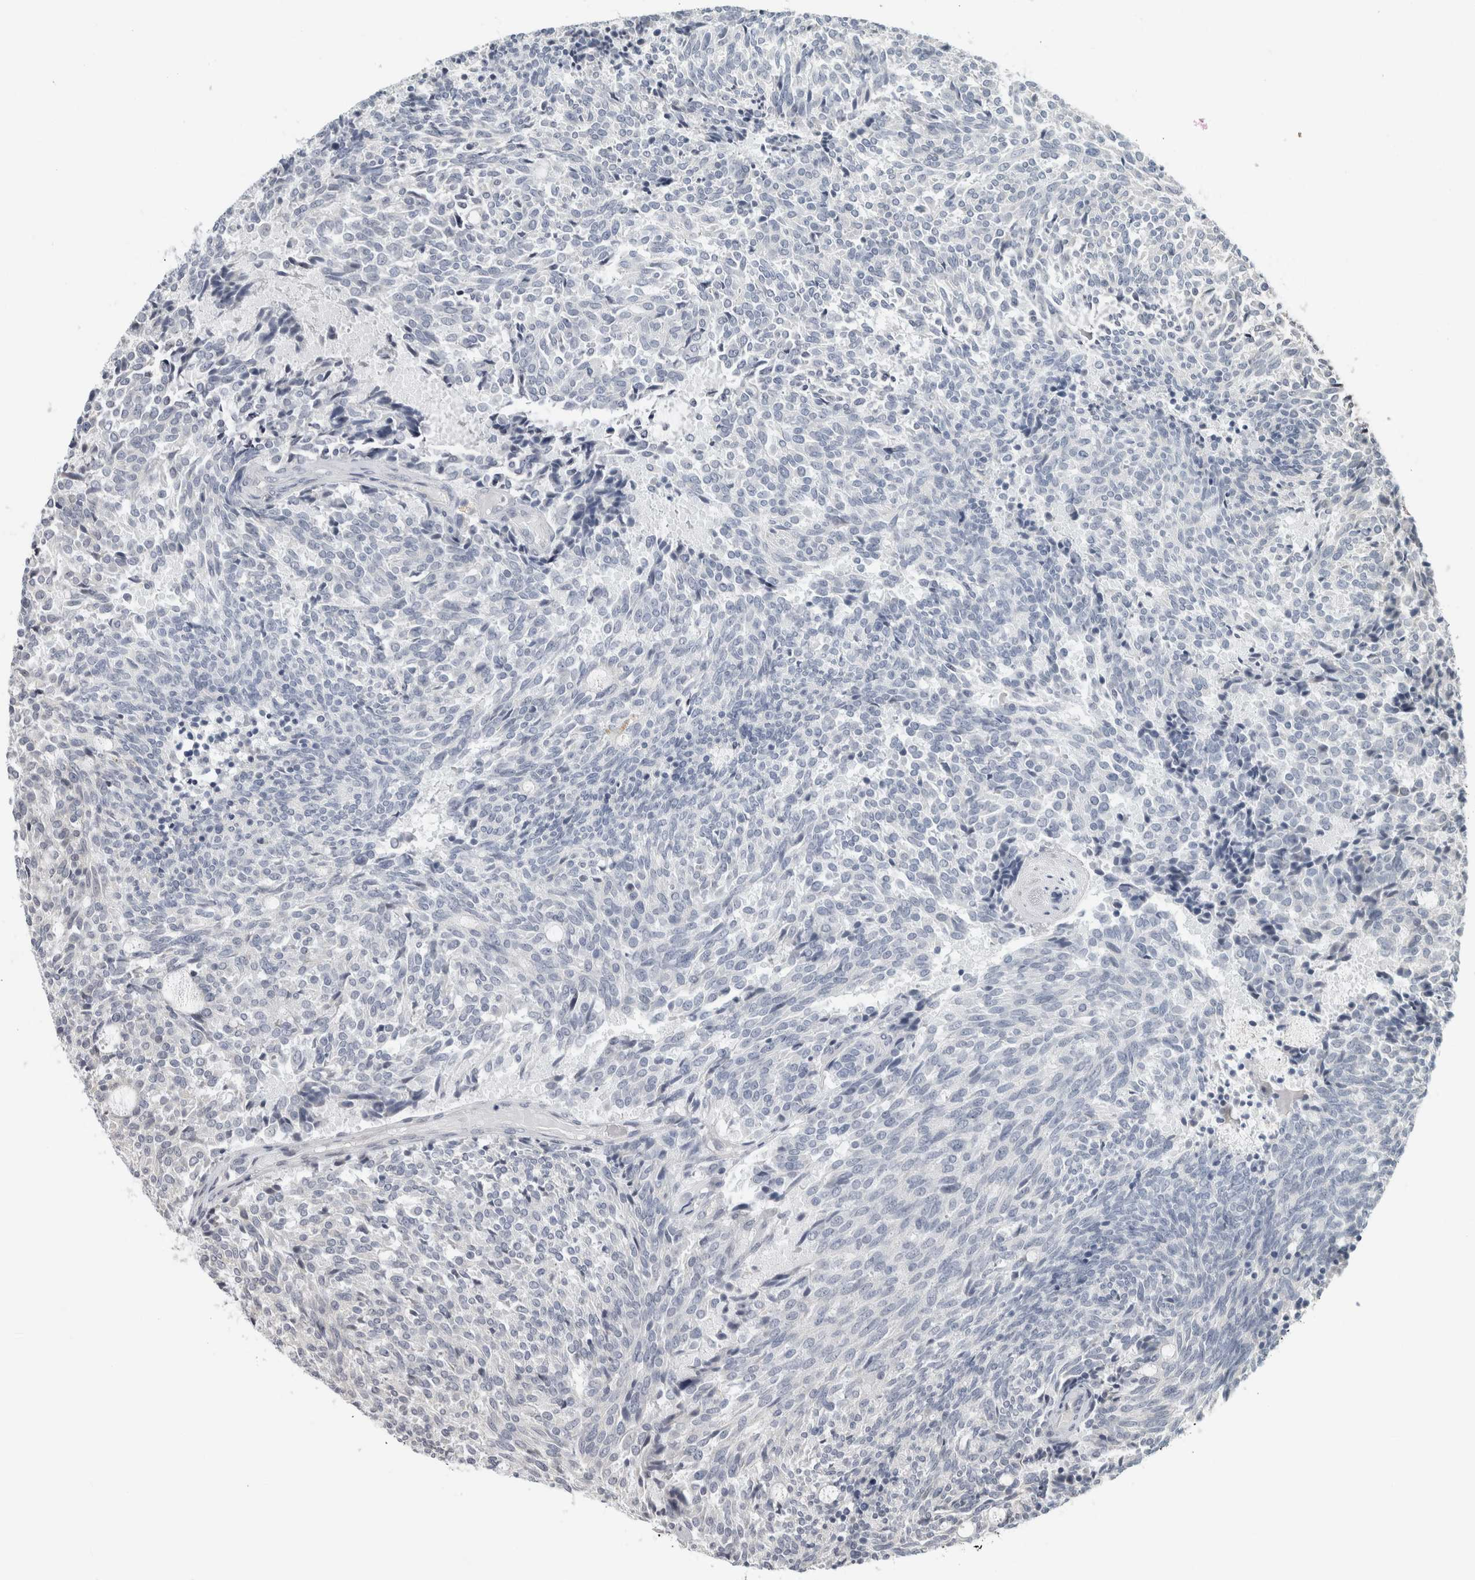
{"staining": {"intensity": "negative", "quantity": "none", "location": "none"}, "tissue": "carcinoid", "cell_type": "Tumor cells", "image_type": "cancer", "snomed": [{"axis": "morphology", "description": "Carcinoid, malignant, NOS"}, {"axis": "topography", "description": "Pancreas"}], "caption": "Protein analysis of carcinoid displays no significant expression in tumor cells.", "gene": "NAB2", "patient": {"sex": "female", "age": 54}}